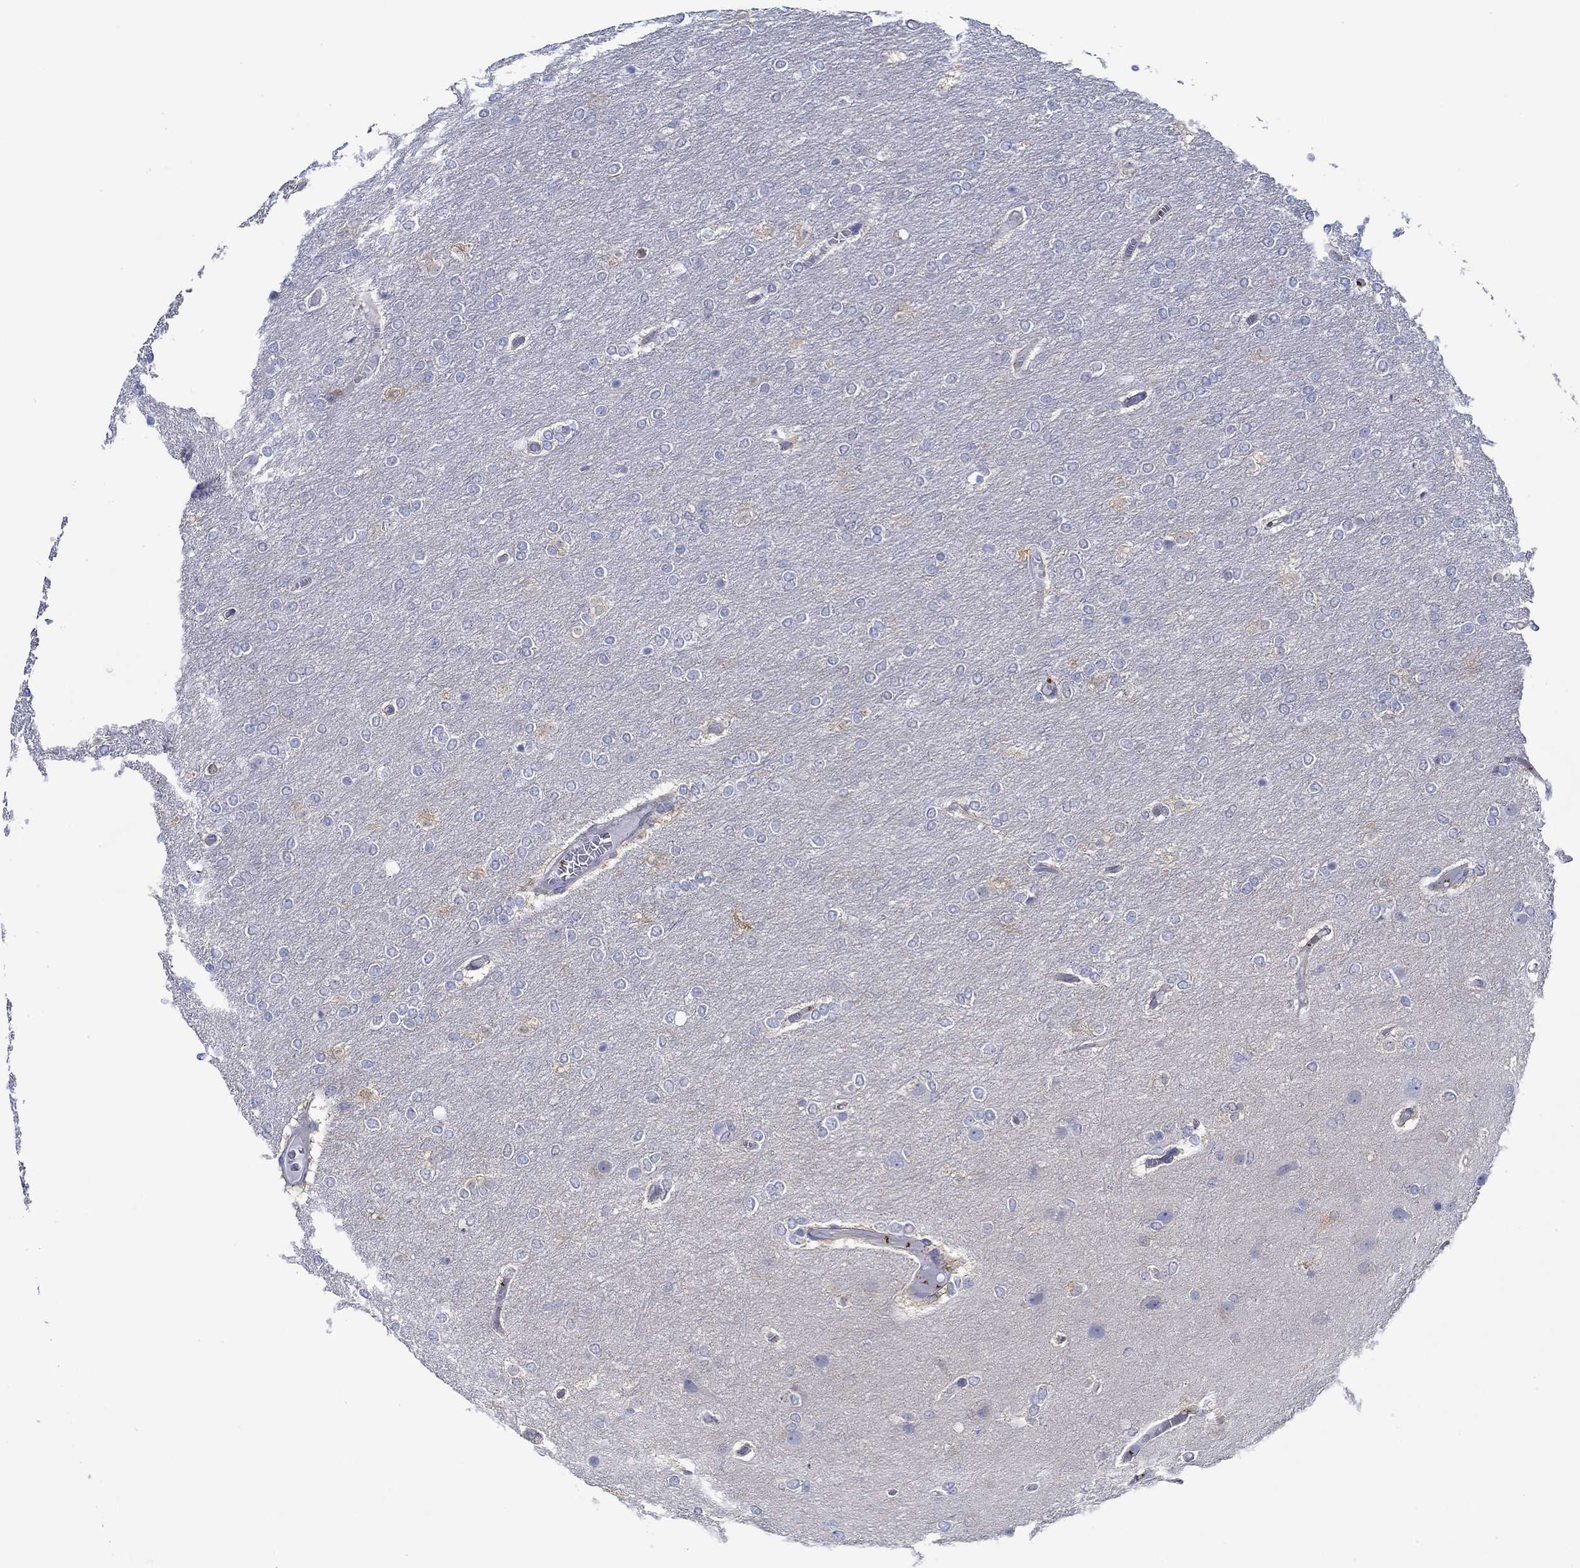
{"staining": {"intensity": "negative", "quantity": "none", "location": "none"}, "tissue": "glioma", "cell_type": "Tumor cells", "image_type": "cancer", "snomed": [{"axis": "morphology", "description": "Glioma, malignant, High grade"}, {"axis": "topography", "description": "Brain"}], "caption": "Immunohistochemistry (IHC) of human malignant glioma (high-grade) demonstrates no positivity in tumor cells.", "gene": "SLC27A3", "patient": {"sex": "female", "age": 61}}